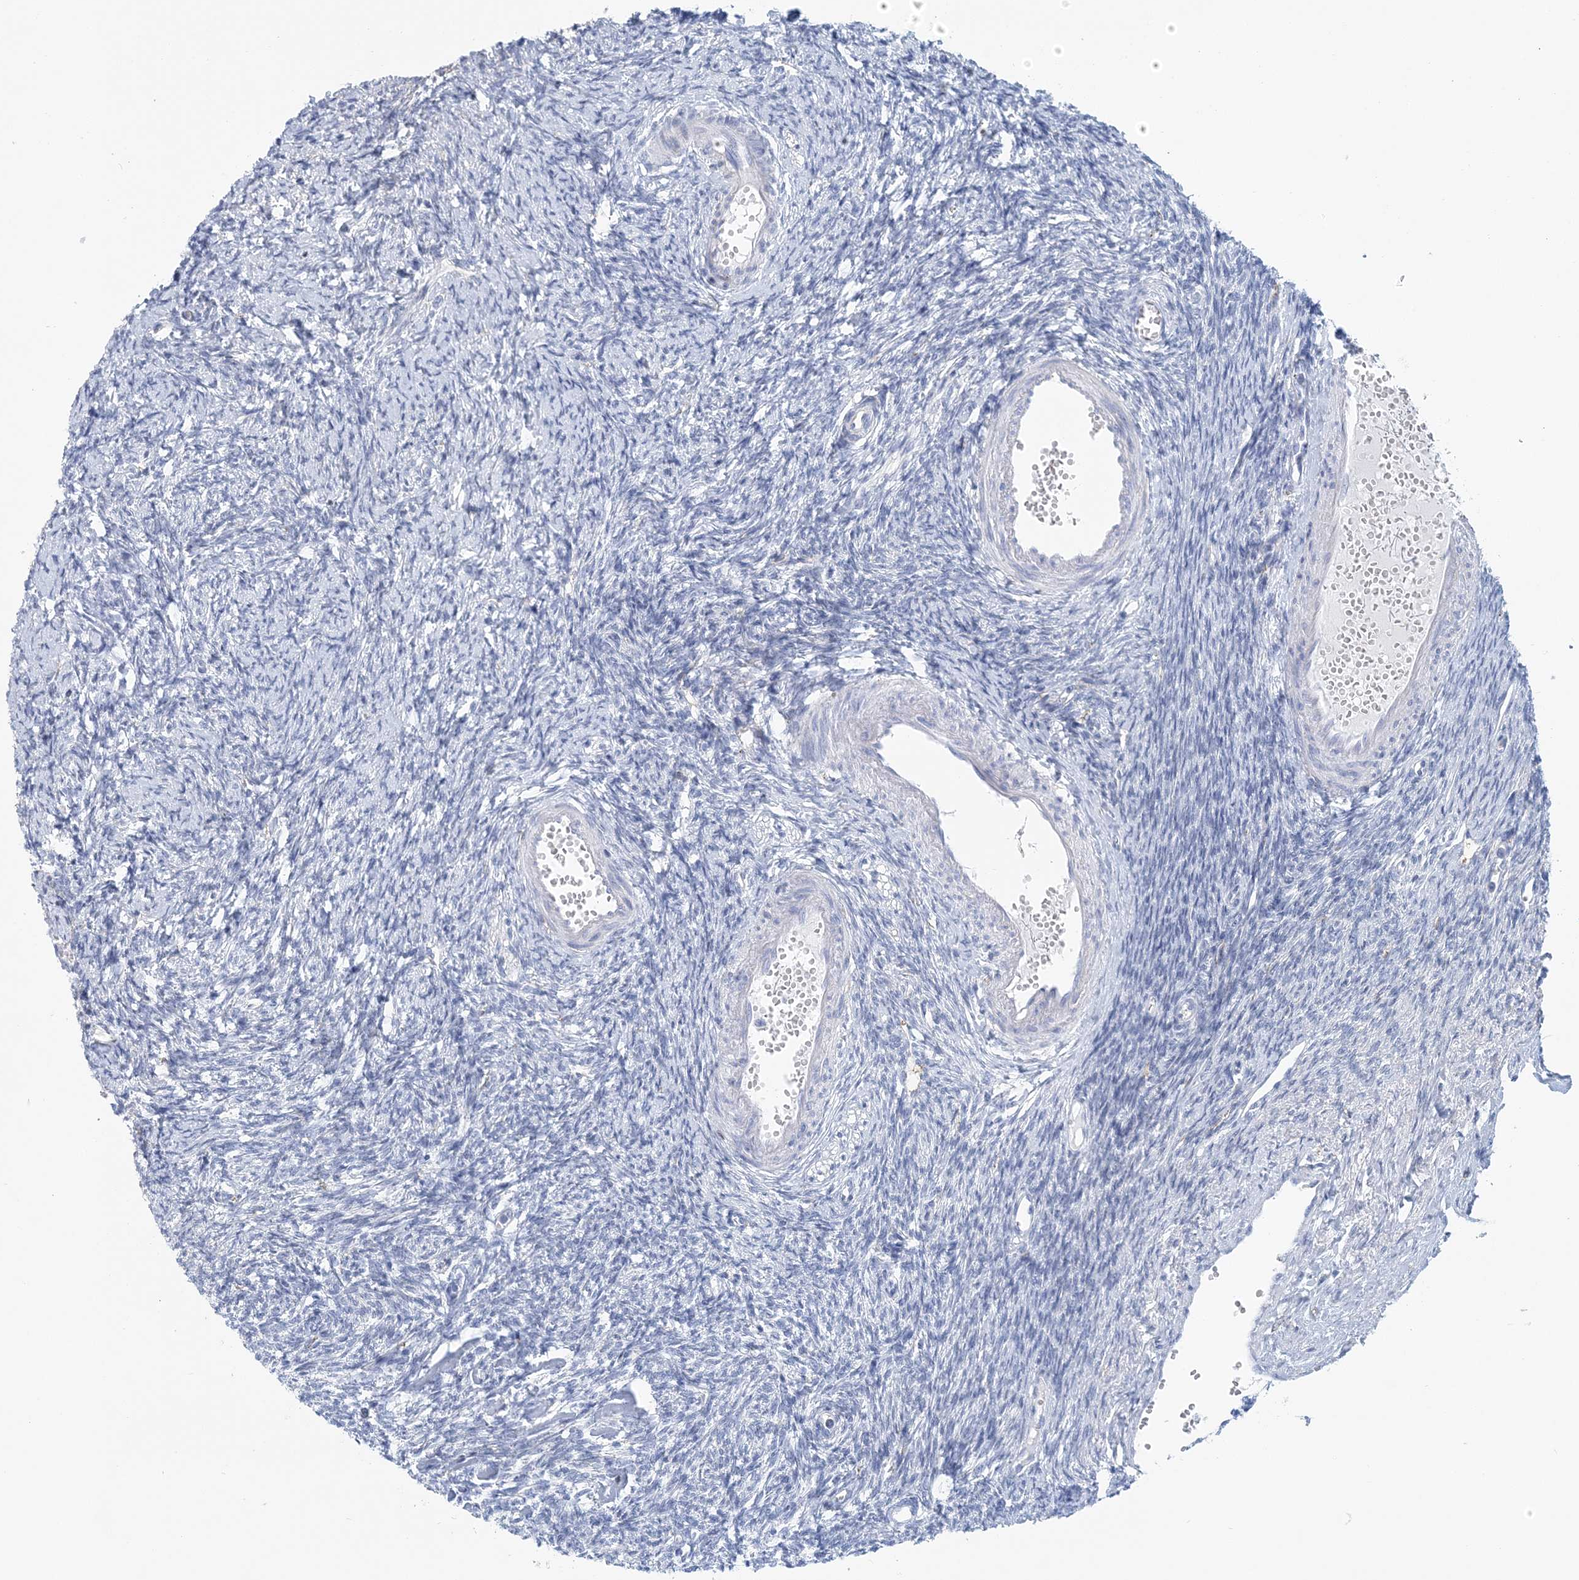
{"staining": {"intensity": "negative", "quantity": "none", "location": "none"}, "tissue": "ovary", "cell_type": "Ovarian stroma cells", "image_type": "normal", "snomed": [{"axis": "morphology", "description": "Normal tissue, NOS"}, {"axis": "morphology", "description": "Cyst, NOS"}, {"axis": "topography", "description": "Ovary"}], "caption": "A histopathology image of ovary stained for a protein displays no brown staining in ovarian stroma cells. (Stains: DAB immunohistochemistry with hematoxylin counter stain, Microscopy: brightfield microscopy at high magnification).", "gene": "NKX6", "patient": {"sex": "female", "age": 33}}